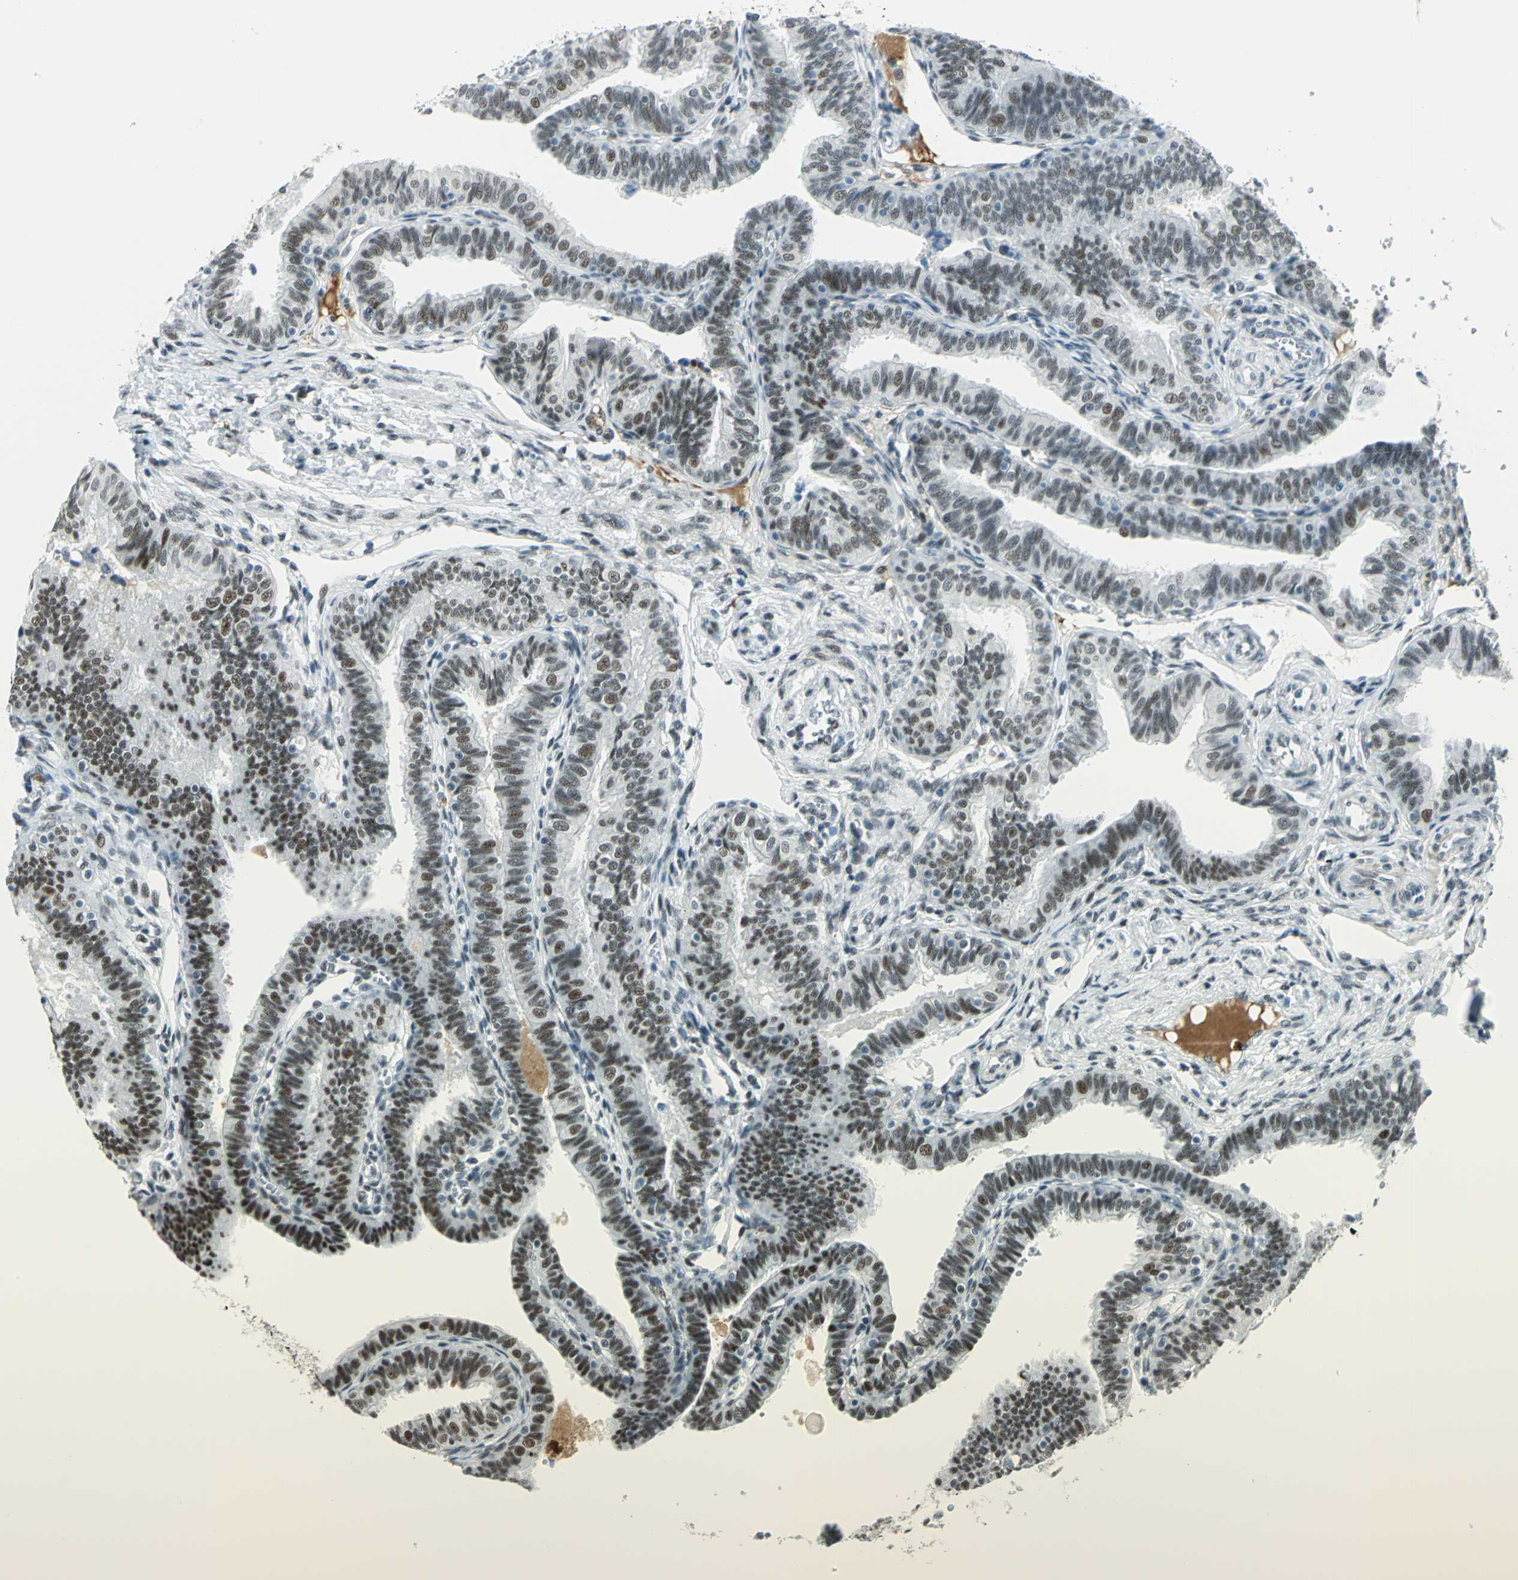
{"staining": {"intensity": "strong", "quantity": ">75%", "location": "nuclear"}, "tissue": "fallopian tube", "cell_type": "Glandular cells", "image_type": "normal", "snomed": [{"axis": "morphology", "description": "Normal tissue, NOS"}, {"axis": "topography", "description": "Fallopian tube"}], "caption": "High-magnification brightfield microscopy of unremarkable fallopian tube stained with DAB (brown) and counterstained with hematoxylin (blue). glandular cells exhibit strong nuclear expression is present in about>75% of cells.", "gene": "MTMR10", "patient": {"sex": "female", "age": 46}}